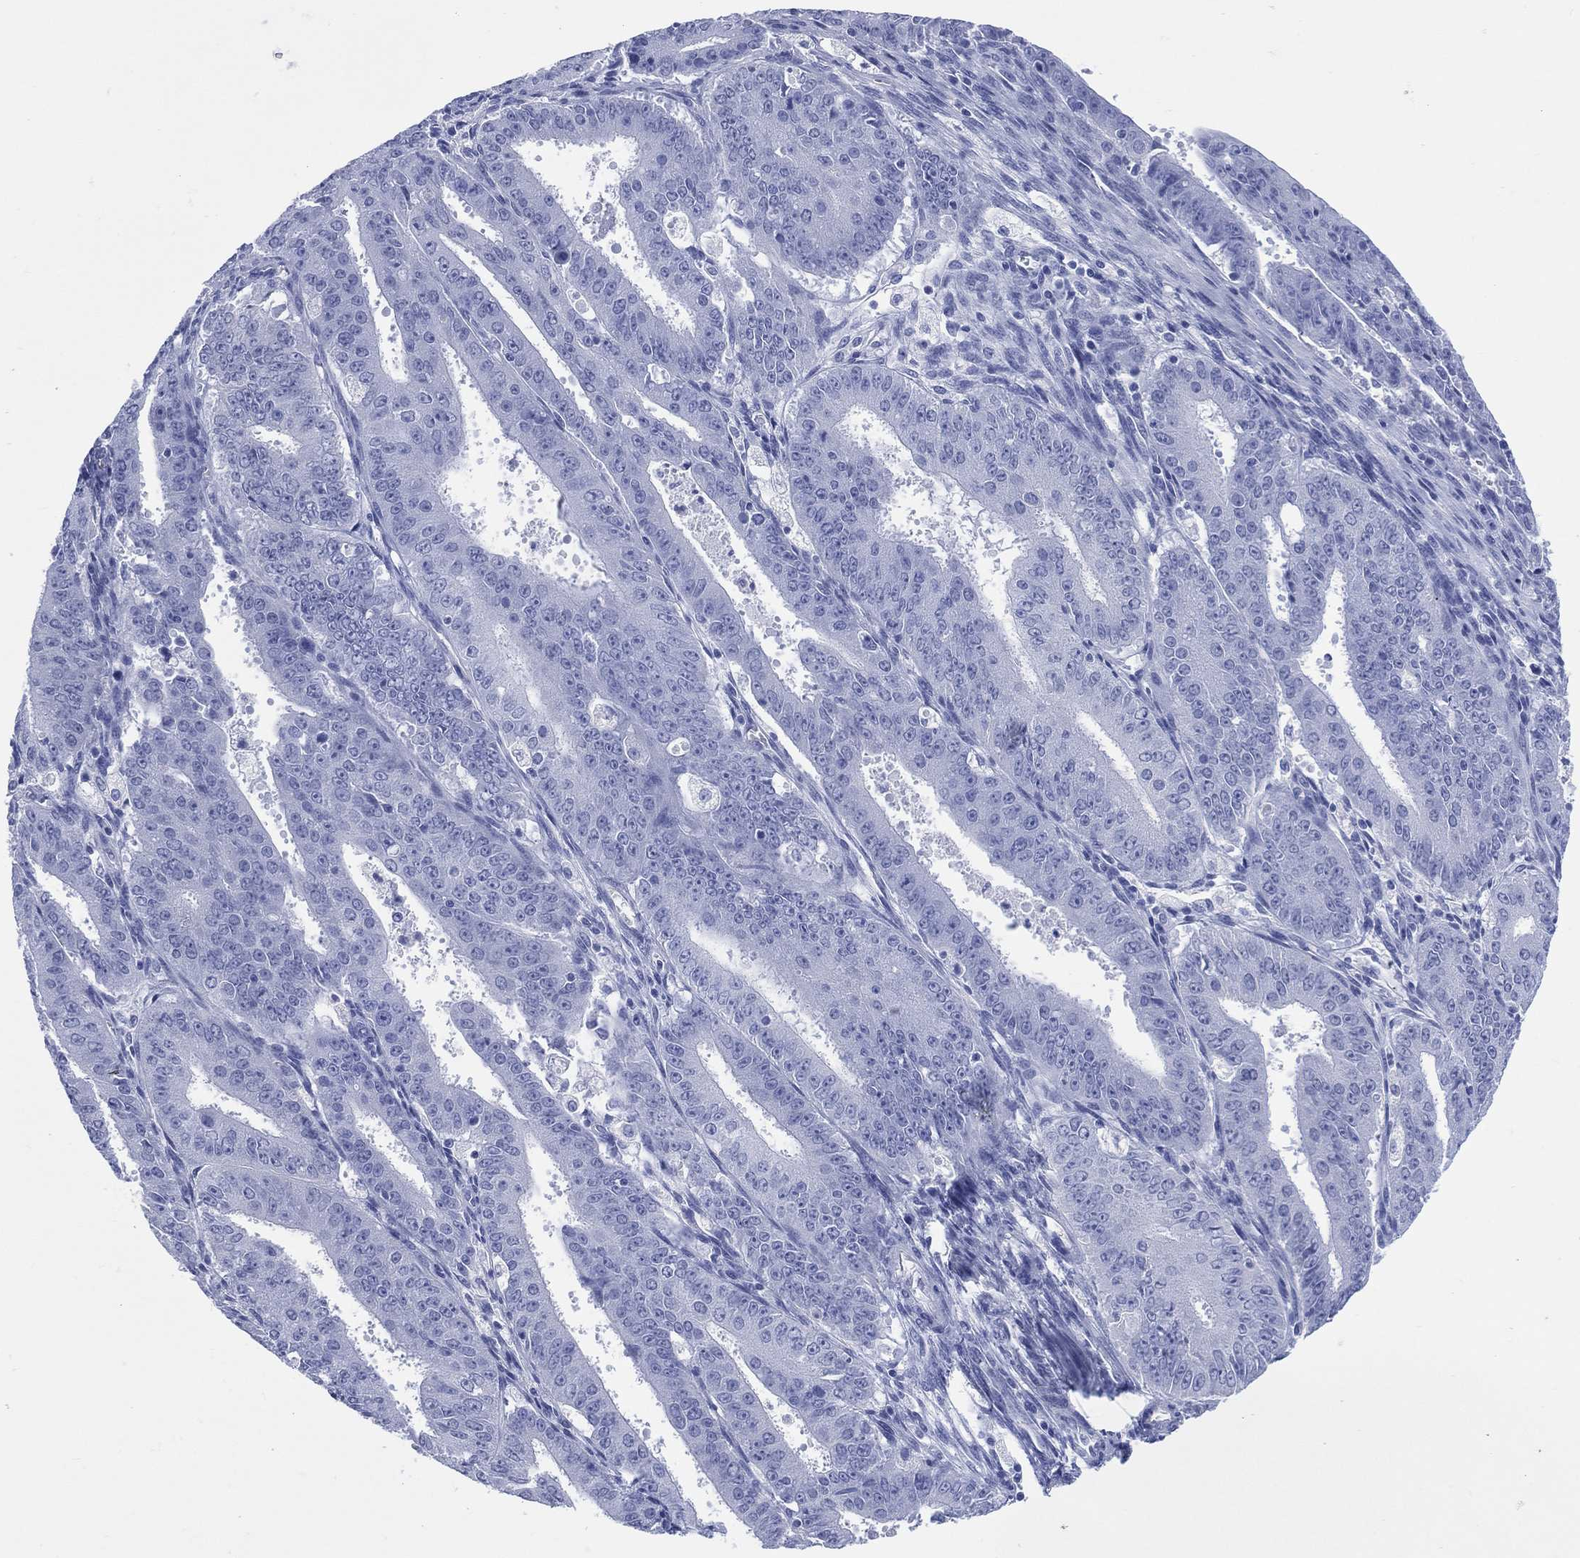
{"staining": {"intensity": "negative", "quantity": "none", "location": "none"}, "tissue": "ovarian cancer", "cell_type": "Tumor cells", "image_type": "cancer", "snomed": [{"axis": "morphology", "description": "Carcinoma, endometroid"}, {"axis": "topography", "description": "Ovary"}], "caption": "Histopathology image shows no significant protein expression in tumor cells of ovarian endometroid carcinoma. (Stains: DAB (3,3'-diaminobenzidine) IHC with hematoxylin counter stain, Microscopy: brightfield microscopy at high magnification).", "gene": "LRRD1", "patient": {"sex": "female", "age": 42}}